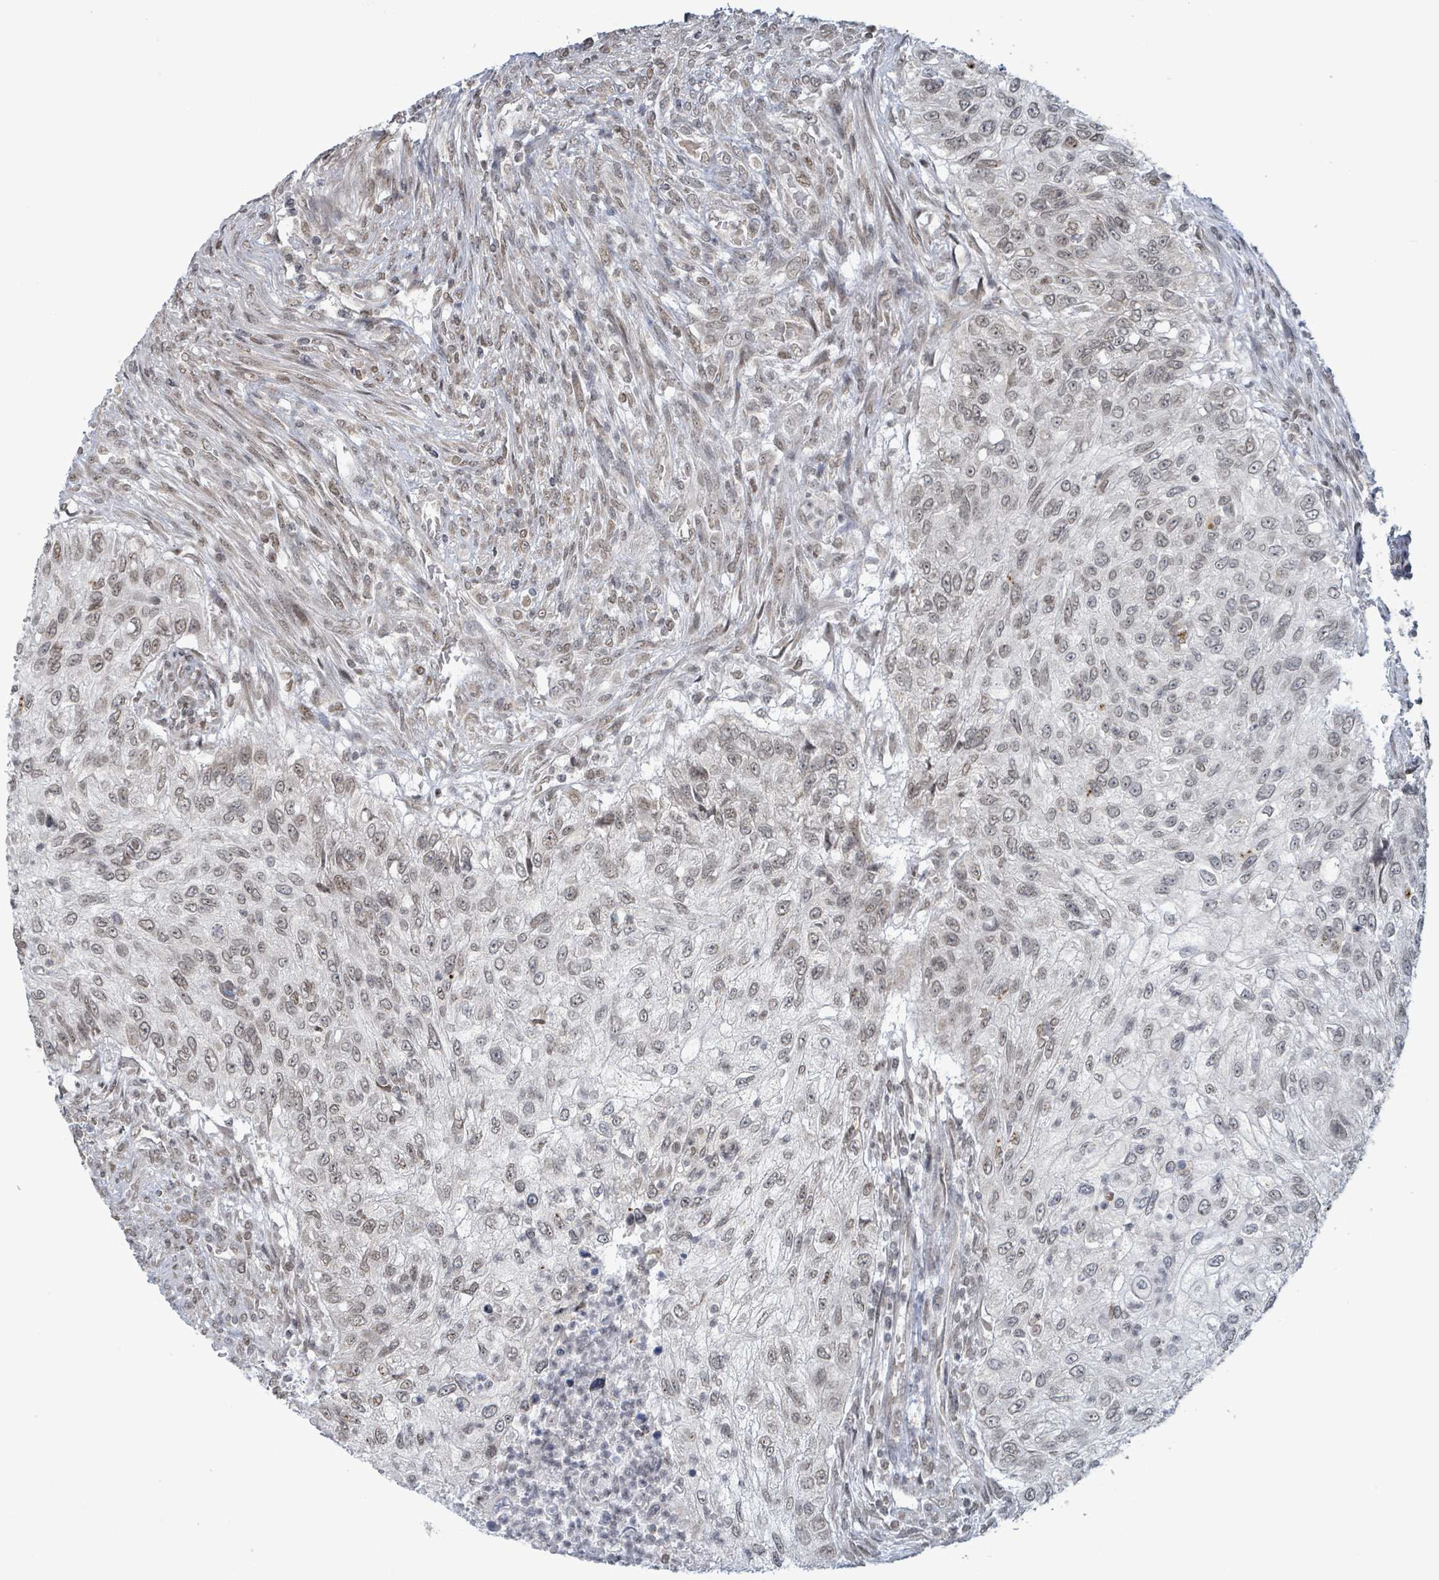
{"staining": {"intensity": "weak", "quantity": "25%-75%", "location": "nuclear"}, "tissue": "urothelial cancer", "cell_type": "Tumor cells", "image_type": "cancer", "snomed": [{"axis": "morphology", "description": "Urothelial carcinoma, High grade"}, {"axis": "topography", "description": "Urinary bladder"}], "caption": "Immunohistochemistry image of human urothelial cancer stained for a protein (brown), which shows low levels of weak nuclear positivity in approximately 25%-75% of tumor cells.", "gene": "SBF2", "patient": {"sex": "female", "age": 60}}